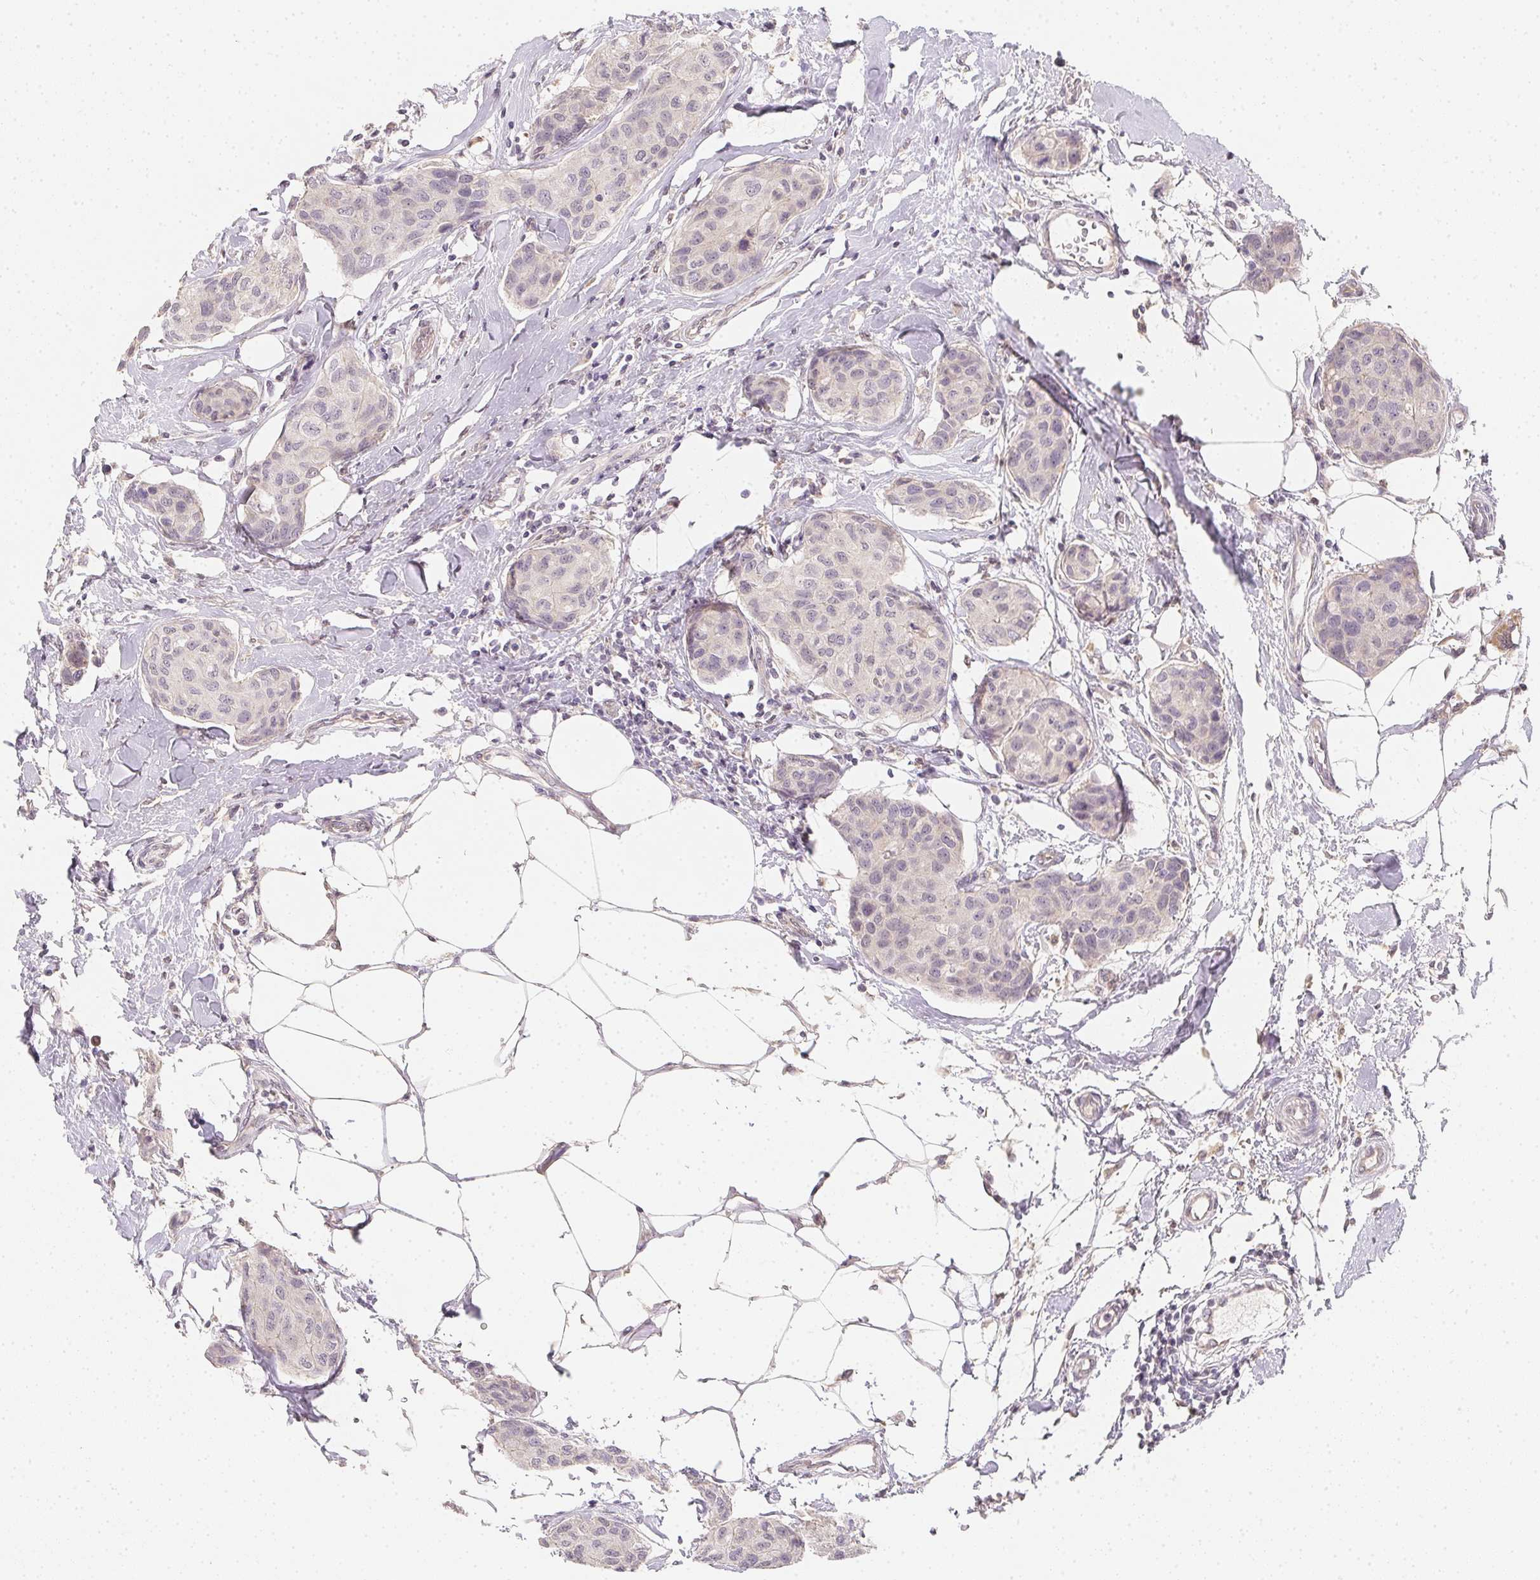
{"staining": {"intensity": "negative", "quantity": "none", "location": "none"}, "tissue": "breast cancer", "cell_type": "Tumor cells", "image_type": "cancer", "snomed": [{"axis": "morphology", "description": "Duct carcinoma"}, {"axis": "topography", "description": "Breast"}], "caption": "Human breast cancer (intraductal carcinoma) stained for a protein using immunohistochemistry (IHC) displays no positivity in tumor cells.", "gene": "SOAT1", "patient": {"sex": "female", "age": 80}}